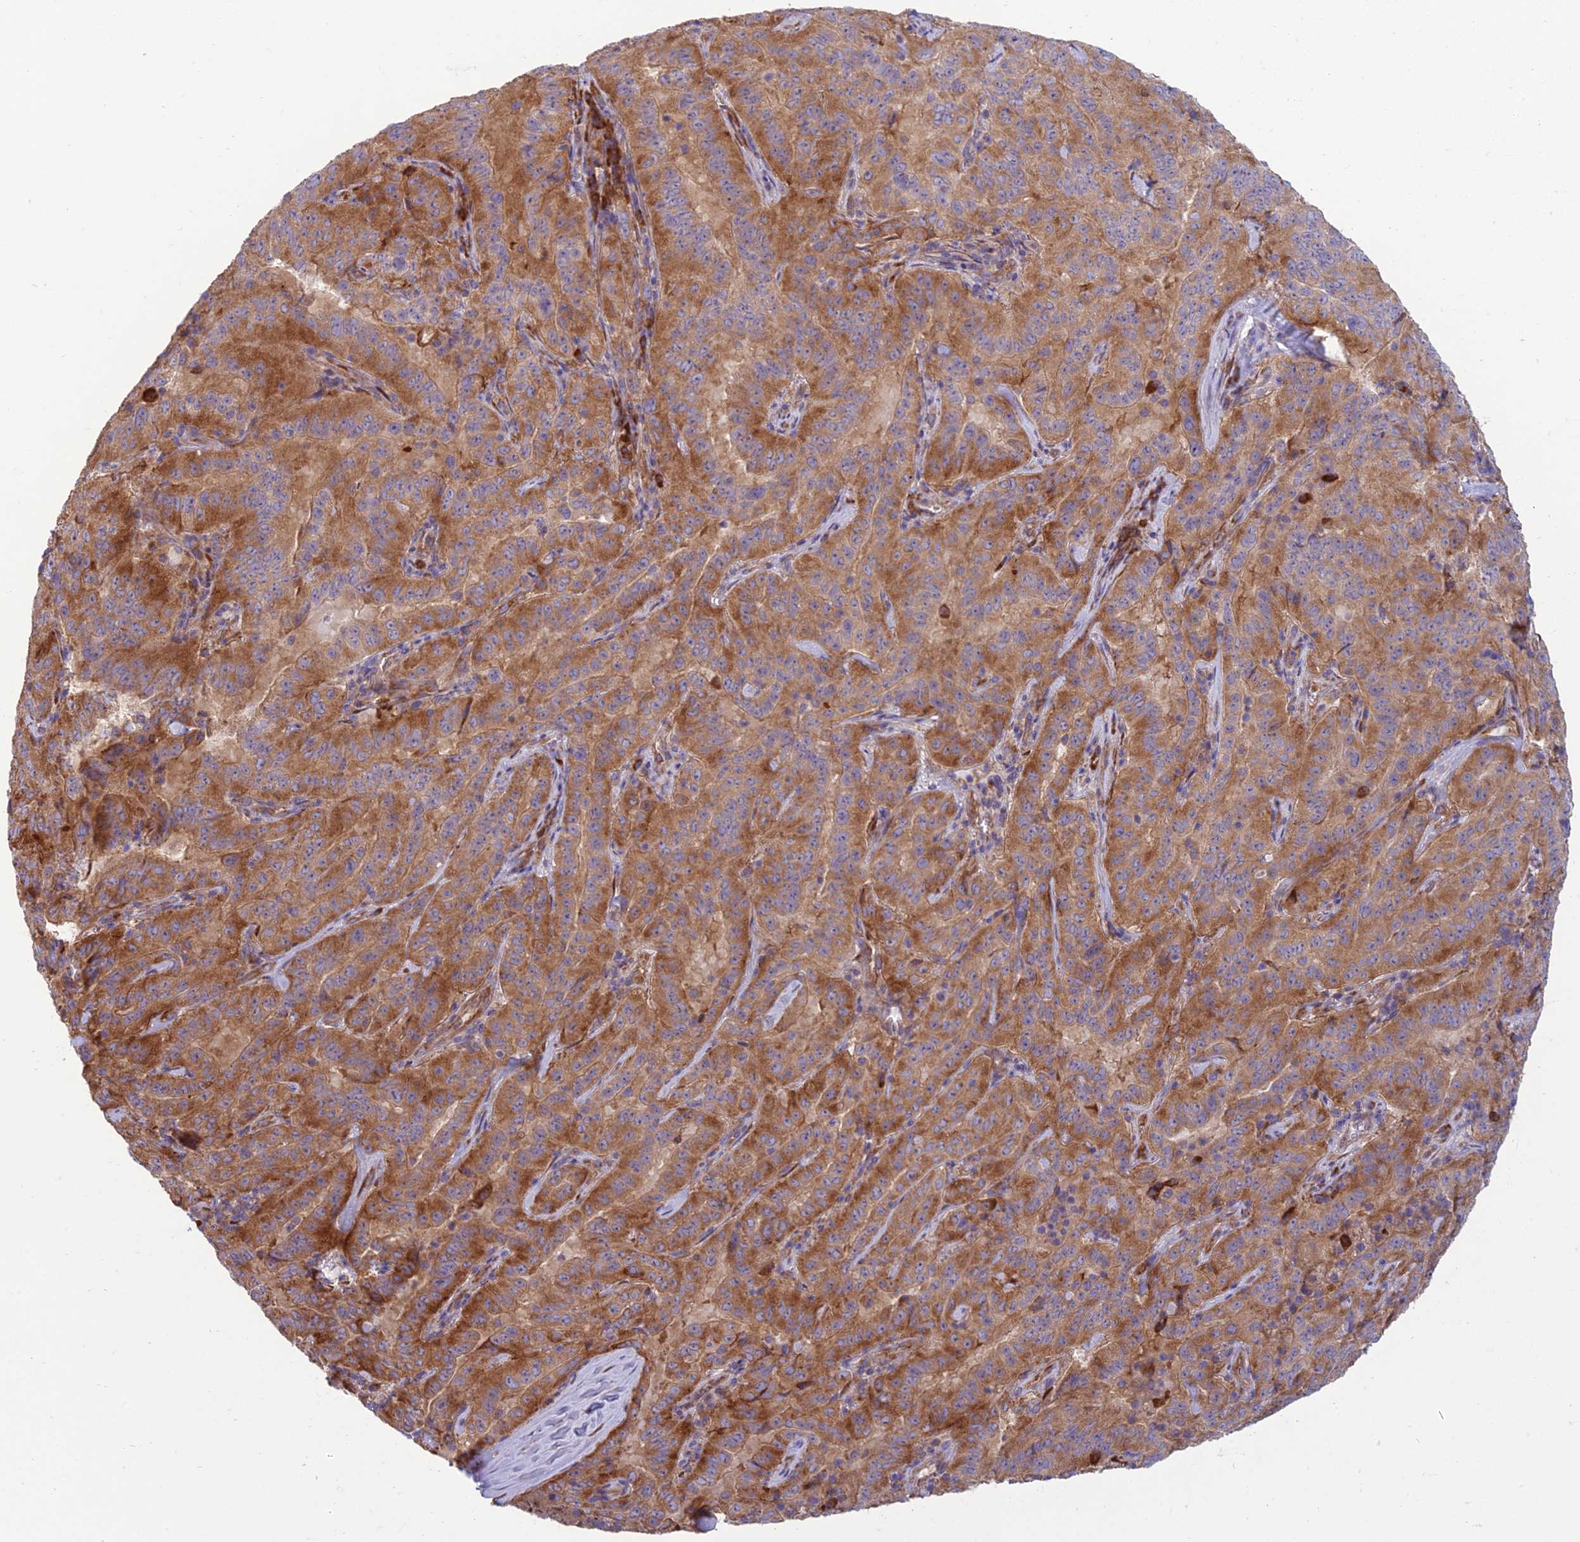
{"staining": {"intensity": "moderate", "quantity": ">75%", "location": "cytoplasmic/membranous"}, "tissue": "pancreatic cancer", "cell_type": "Tumor cells", "image_type": "cancer", "snomed": [{"axis": "morphology", "description": "Adenocarcinoma, NOS"}, {"axis": "topography", "description": "Pancreas"}], "caption": "Protein expression analysis of human pancreatic adenocarcinoma reveals moderate cytoplasmic/membranous positivity in approximately >75% of tumor cells.", "gene": "RPL17-C18orf32", "patient": {"sex": "male", "age": 63}}